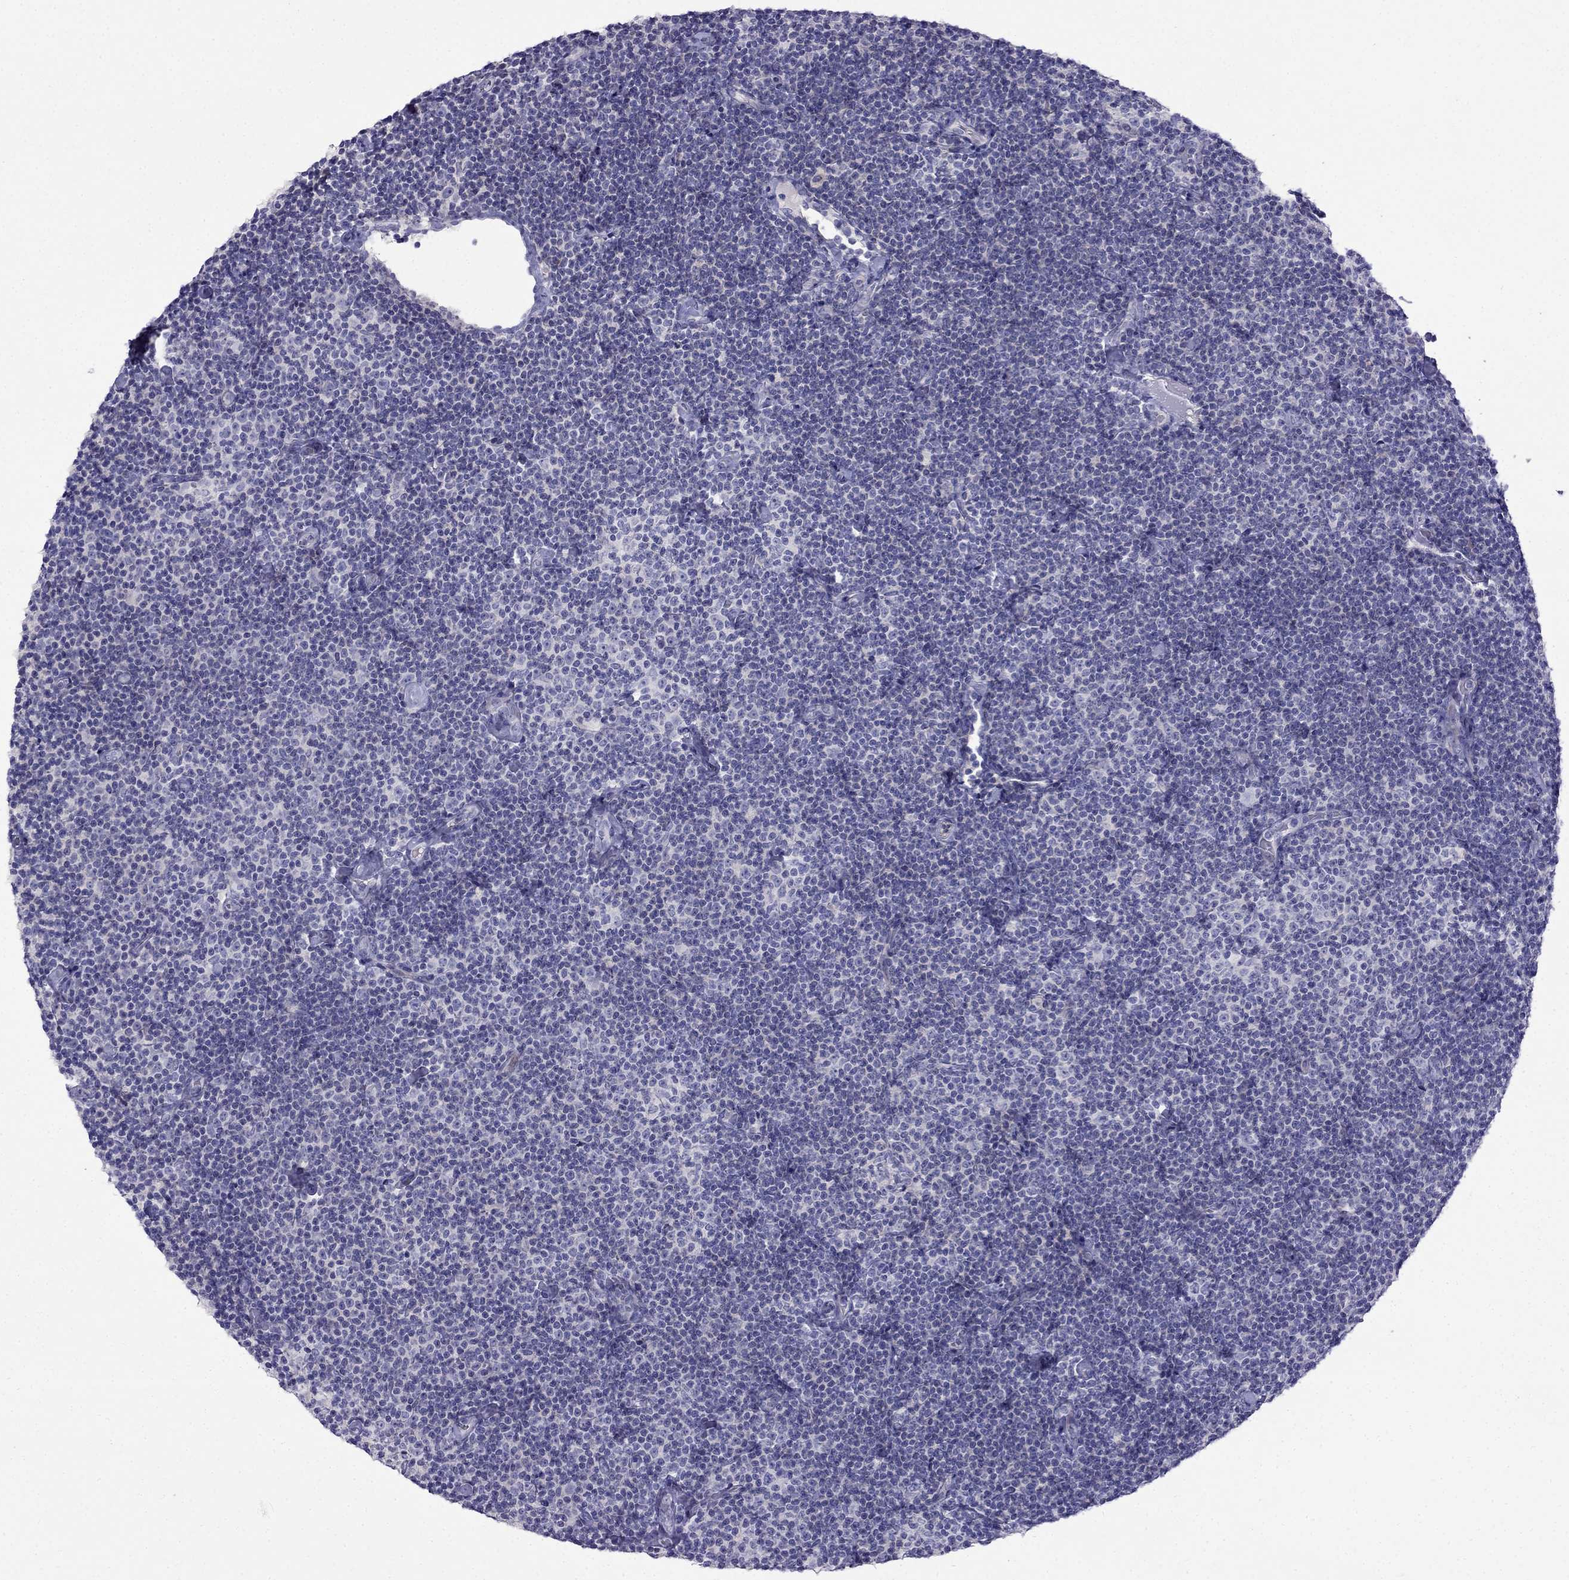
{"staining": {"intensity": "negative", "quantity": "none", "location": "none"}, "tissue": "lymphoma", "cell_type": "Tumor cells", "image_type": "cancer", "snomed": [{"axis": "morphology", "description": "Malignant lymphoma, non-Hodgkin's type, Low grade"}, {"axis": "topography", "description": "Lymph node"}], "caption": "Image shows no protein expression in tumor cells of lymphoma tissue.", "gene": "PATE1", "patient": {"sex": "male", "age": 81}}